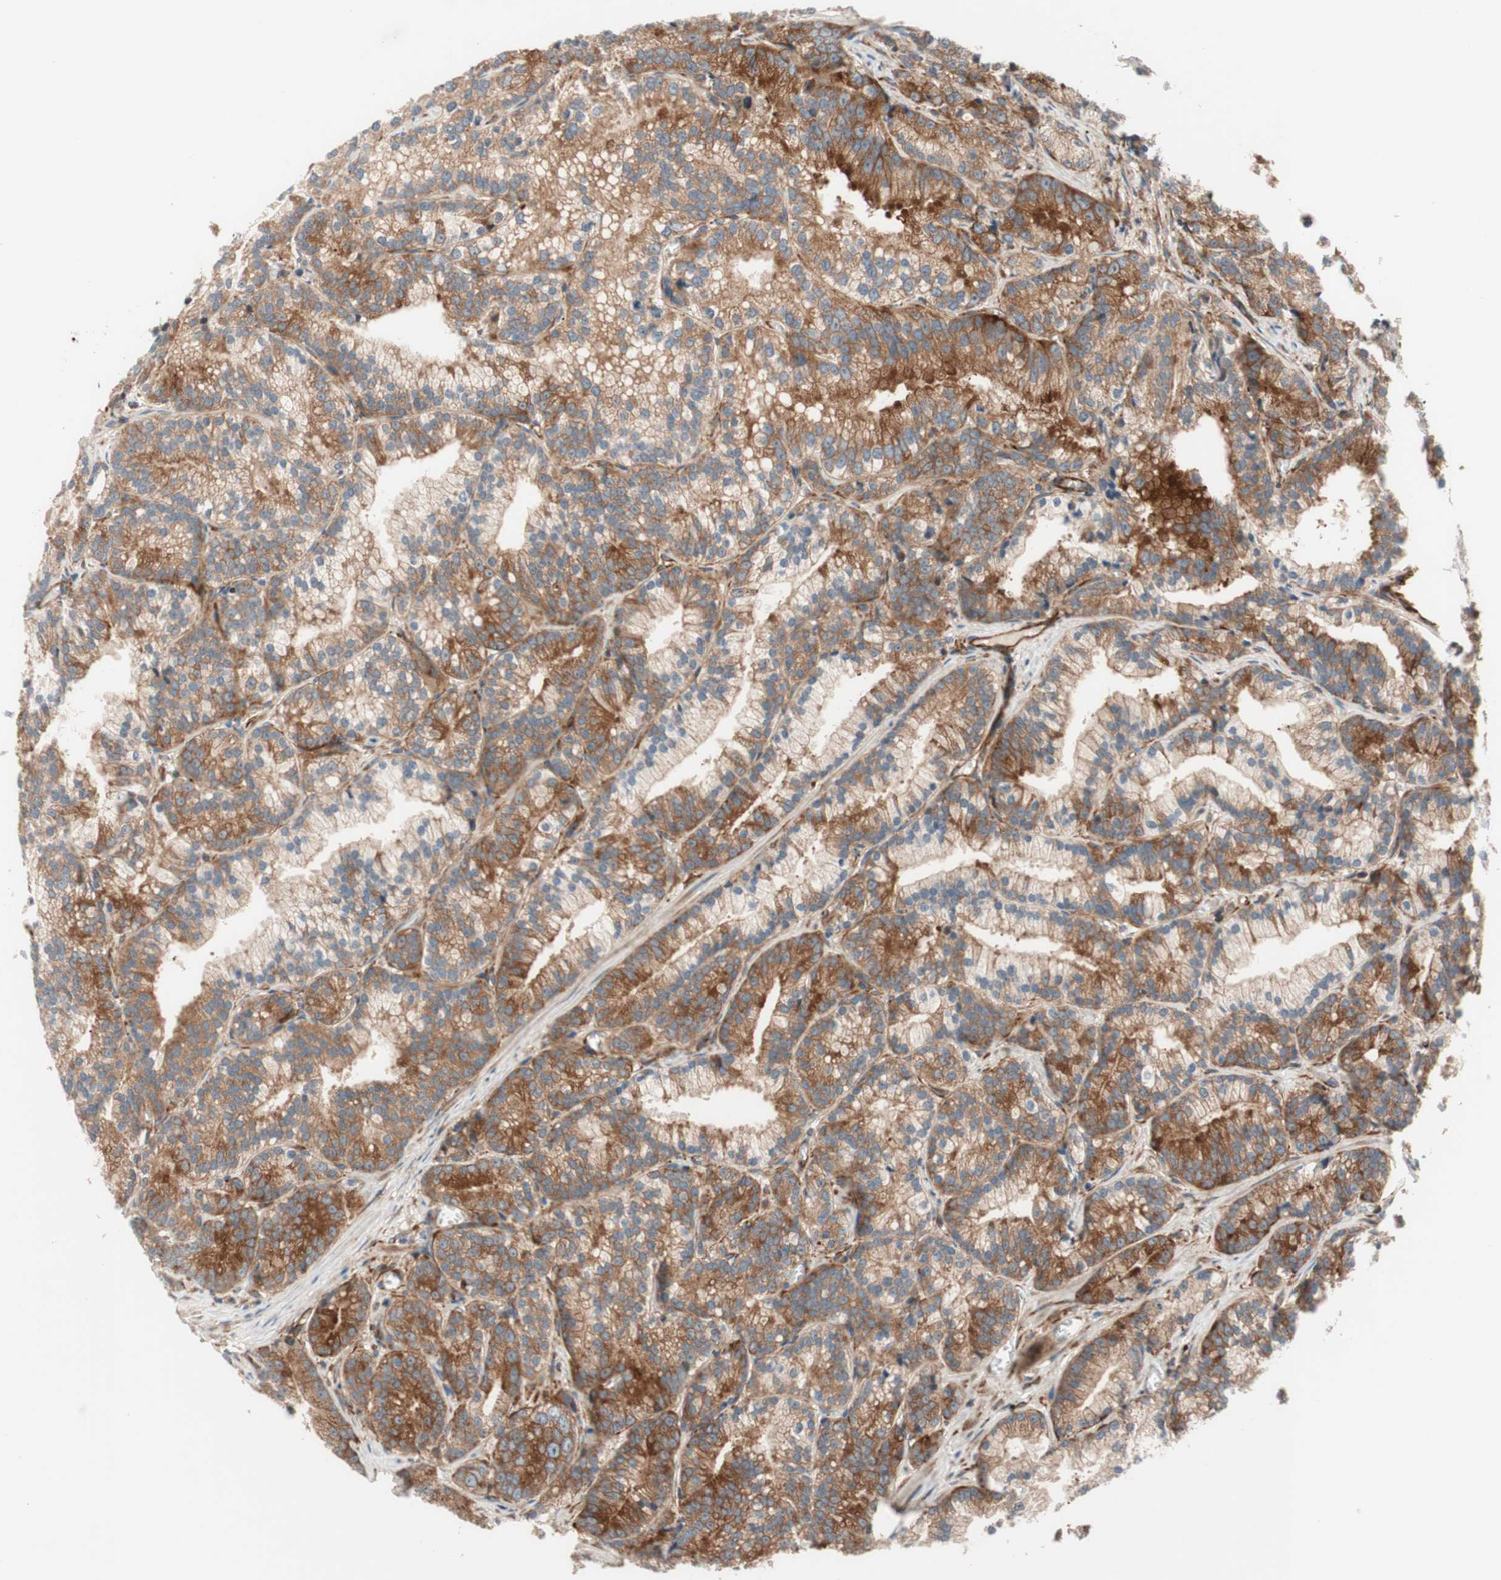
{"staining": {"intensity": "moderate", "quantity": ">75%", "location": "cytoplasmic/membranous"}, "tissue": "prostate cancer", "cell_type": "Tumor cells", "image_type": "cancer", "snomed": [{"axis": "morphology", "description": "Adenocarcinoma, Low grade"}, {"axis": "topography", "description": "Prostate"}], "caption": "Protein staining displays moderate cytoplasmic/membranous positivity in about >75% of tumor cells in prostate cancer. (IHC, brightfield microscopy, high magnification).", "gene": "CCN4", "patient": {"sex": "male", "age": 89}}